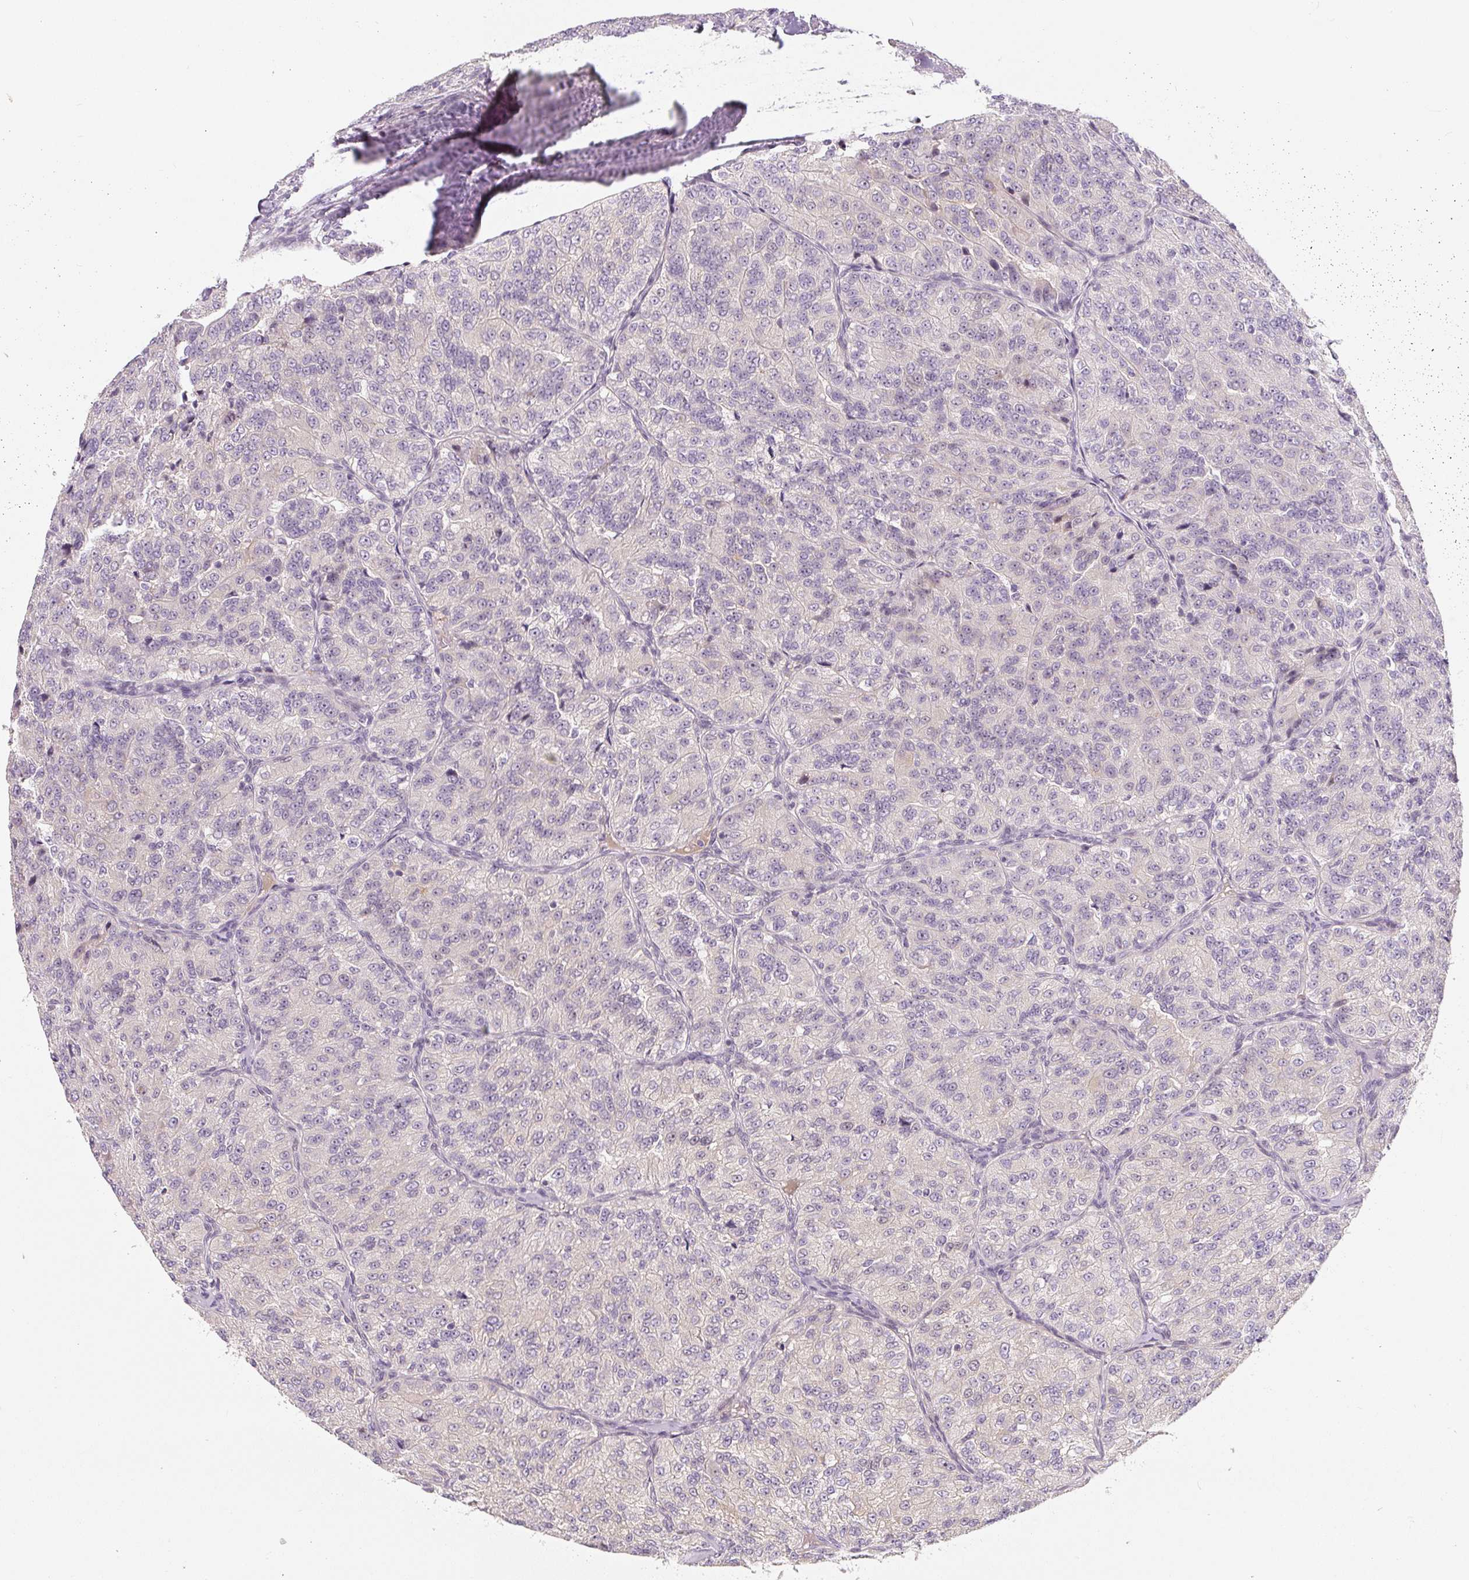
{"staining": {"intensity": "negative", "quantity": "none", "location": "none"}, "tissue": "renal cancer", "cell_type": "Tumor cells", "image_type": "cancer", "snomed": [{"axis": "morphology", "description": "Adenocarcinoma, NOS"}, {"axis": "topography", "description": "Kidney"}], "caption": "Protein analysis of adenocarcinoma (renal) demonstrates no significant staining in tumor cells.", "gene": "PWWP3B", "patient": {"sex": "female", "age": 63}}